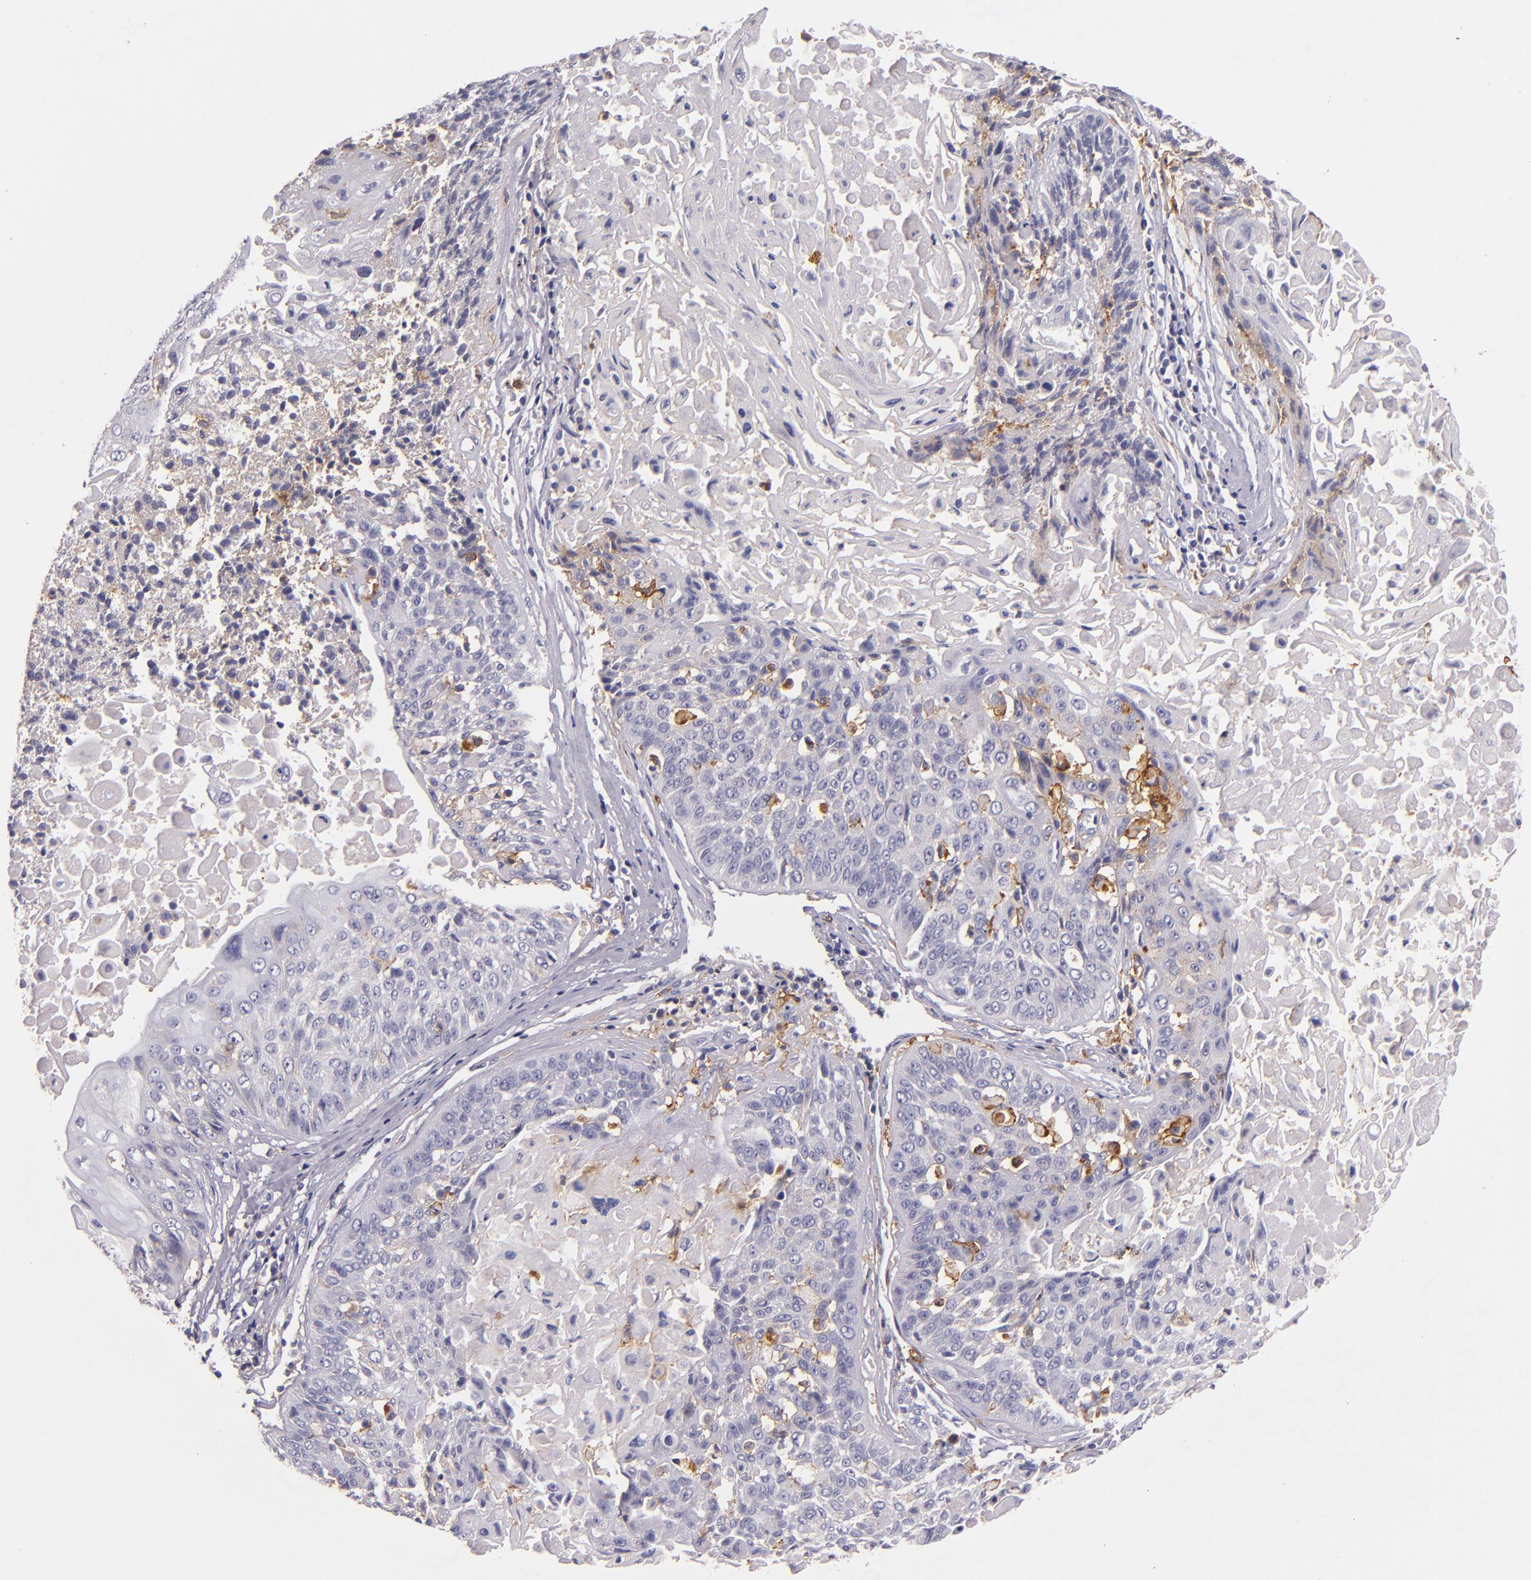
{"staining": {"intensity": "weak", "quantity": "<25%", "location": "cytoplasmic/membranous"}, "tissue": "lung cancer", "cell_type": "Tumor cells", "image_type": "cancer", "snomed": [{"axis": "morphology", "description": "Adenocarcinoma, NOS"}, {"axis": "topography", "description": "Lung"}], "caption": "Adenocarcinoma (lung) stained for a protein using immunohistochemistry shows no staining tumor cells.", "gene": "C5AR1", "patient": {"sex": "male", "age": 60}}